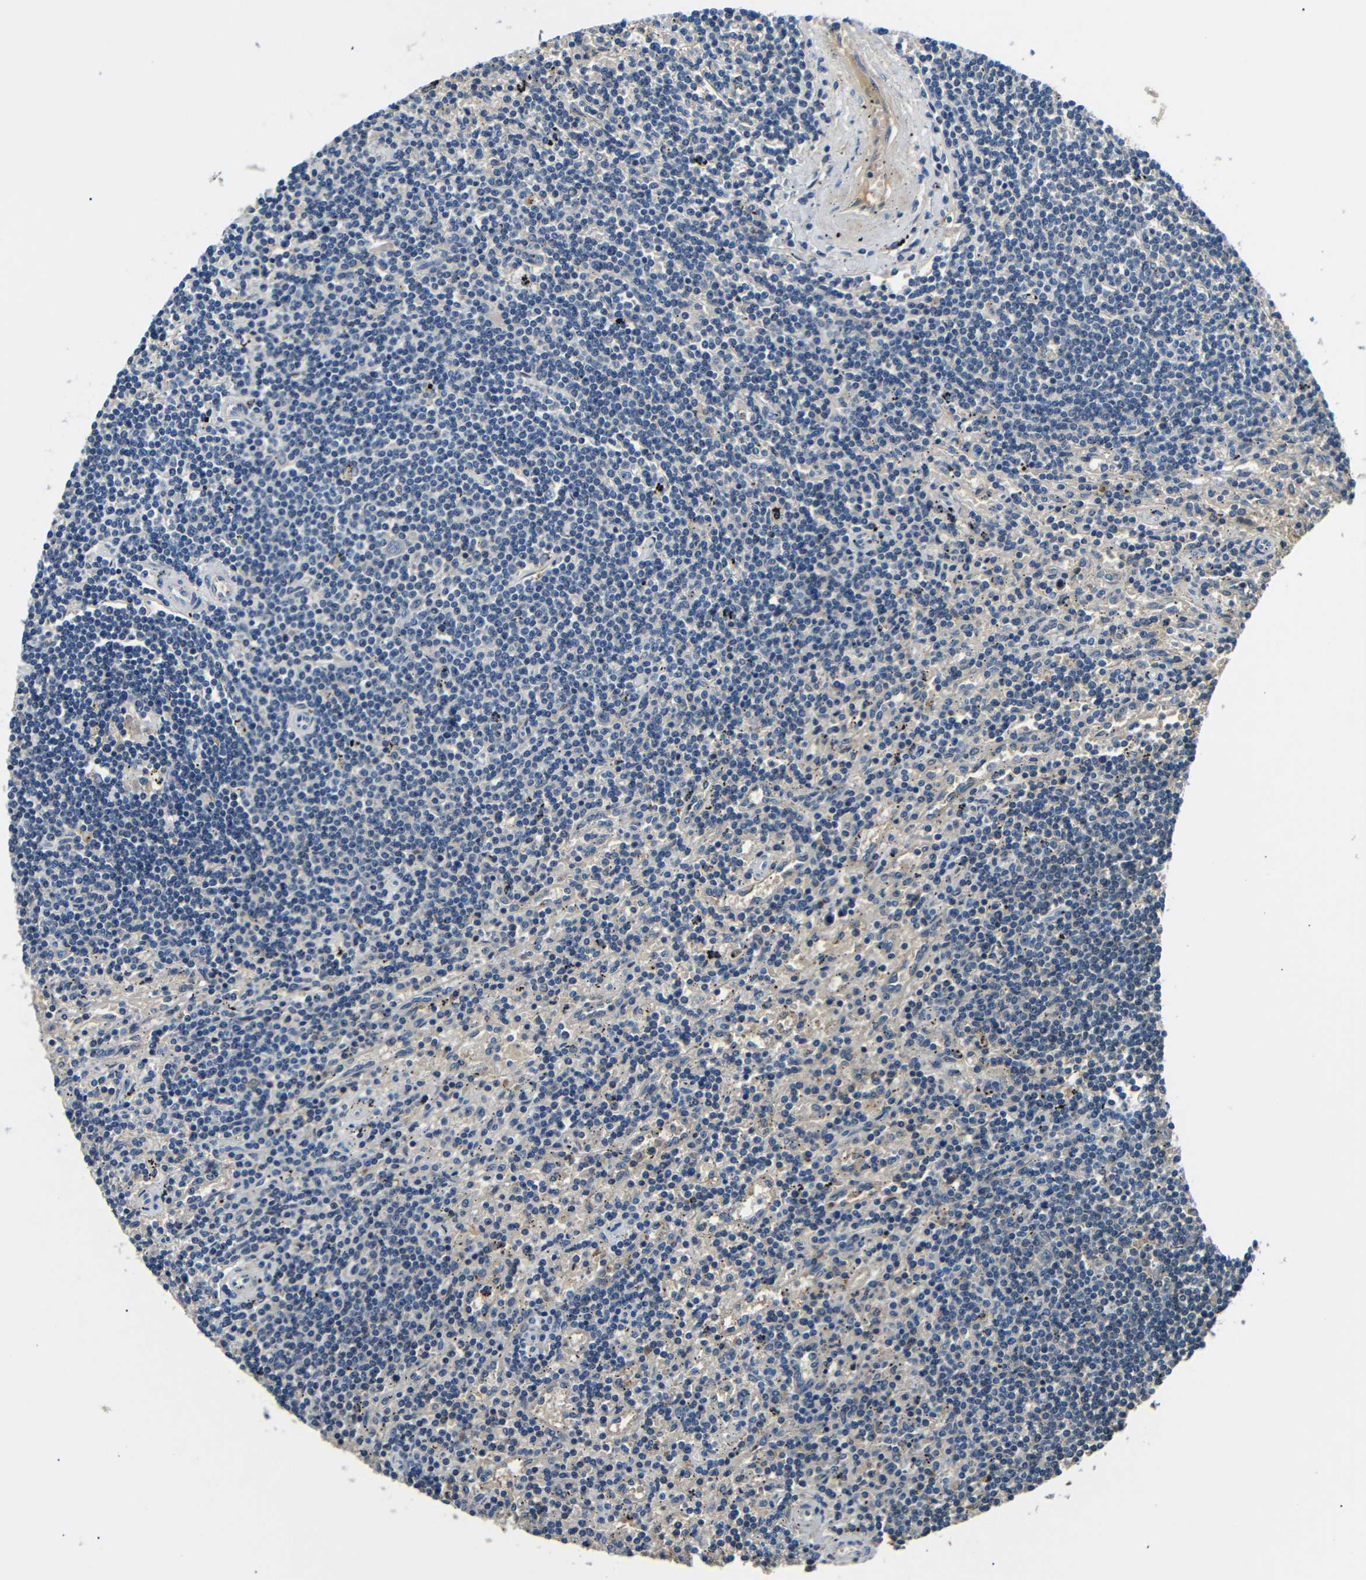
{"staining": {"intensity": "negative", "quantity": "none", "location": "none"}, "tissue": "lymphoma", "cell_type": "Tumor cells", "image_type": "cancer", "snomed": [{"axis": "morphology", "description": "Malignant lymphoma, non-Hodgkin's type, Low grade"}, {"axis": "topography", "description": "Spleen"}], "caption": "Immunohistochemistry micrograph of neoplastic tissue: lymphoma stained with DAB (3,3'-diaminobenzidine) displays no significant protein staining in tumor cells.", "gene": "LHCGR", "patient": {"sex": "male", "age": 76}}